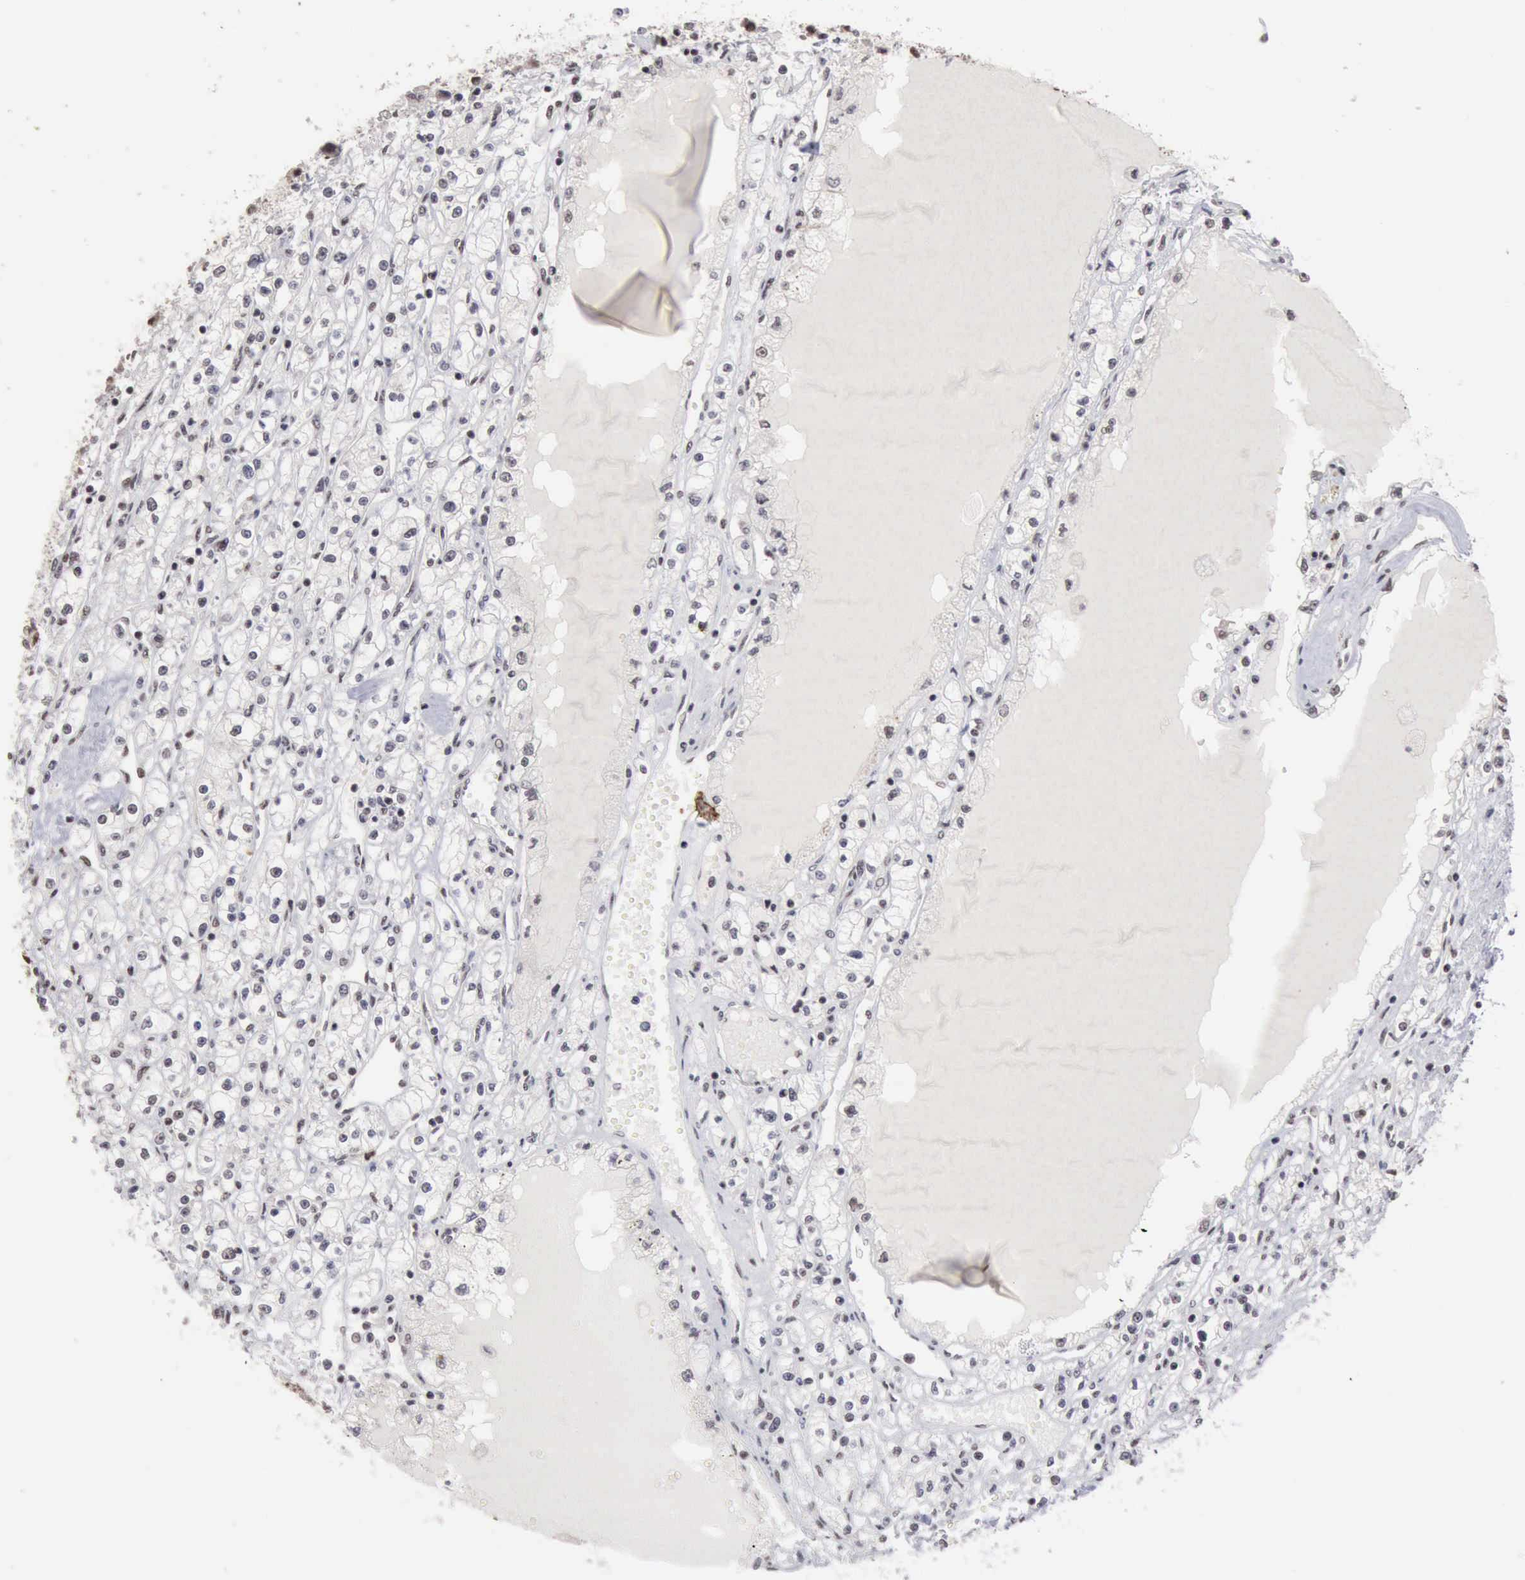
{"staining": {"intensity": "negative", "quantity": "none", "location": "none"}, "tissue": "renal cancer", "cell_type": "Tumor cells", "image_type": "cancer", "snomed": [{"axis": "morphology", "description": "Adenocarcinoma, NOS"}, {"axis": "topography", "description": "Kidney"}], "caption": "Adenocarcinoma (renal) was stained to show a protein in brown. There is no significant positivity in tumor cells. (DAB IHC, high magnification).", "gene": "TAF1", "patient": {"sex": "male", "age": 56}}